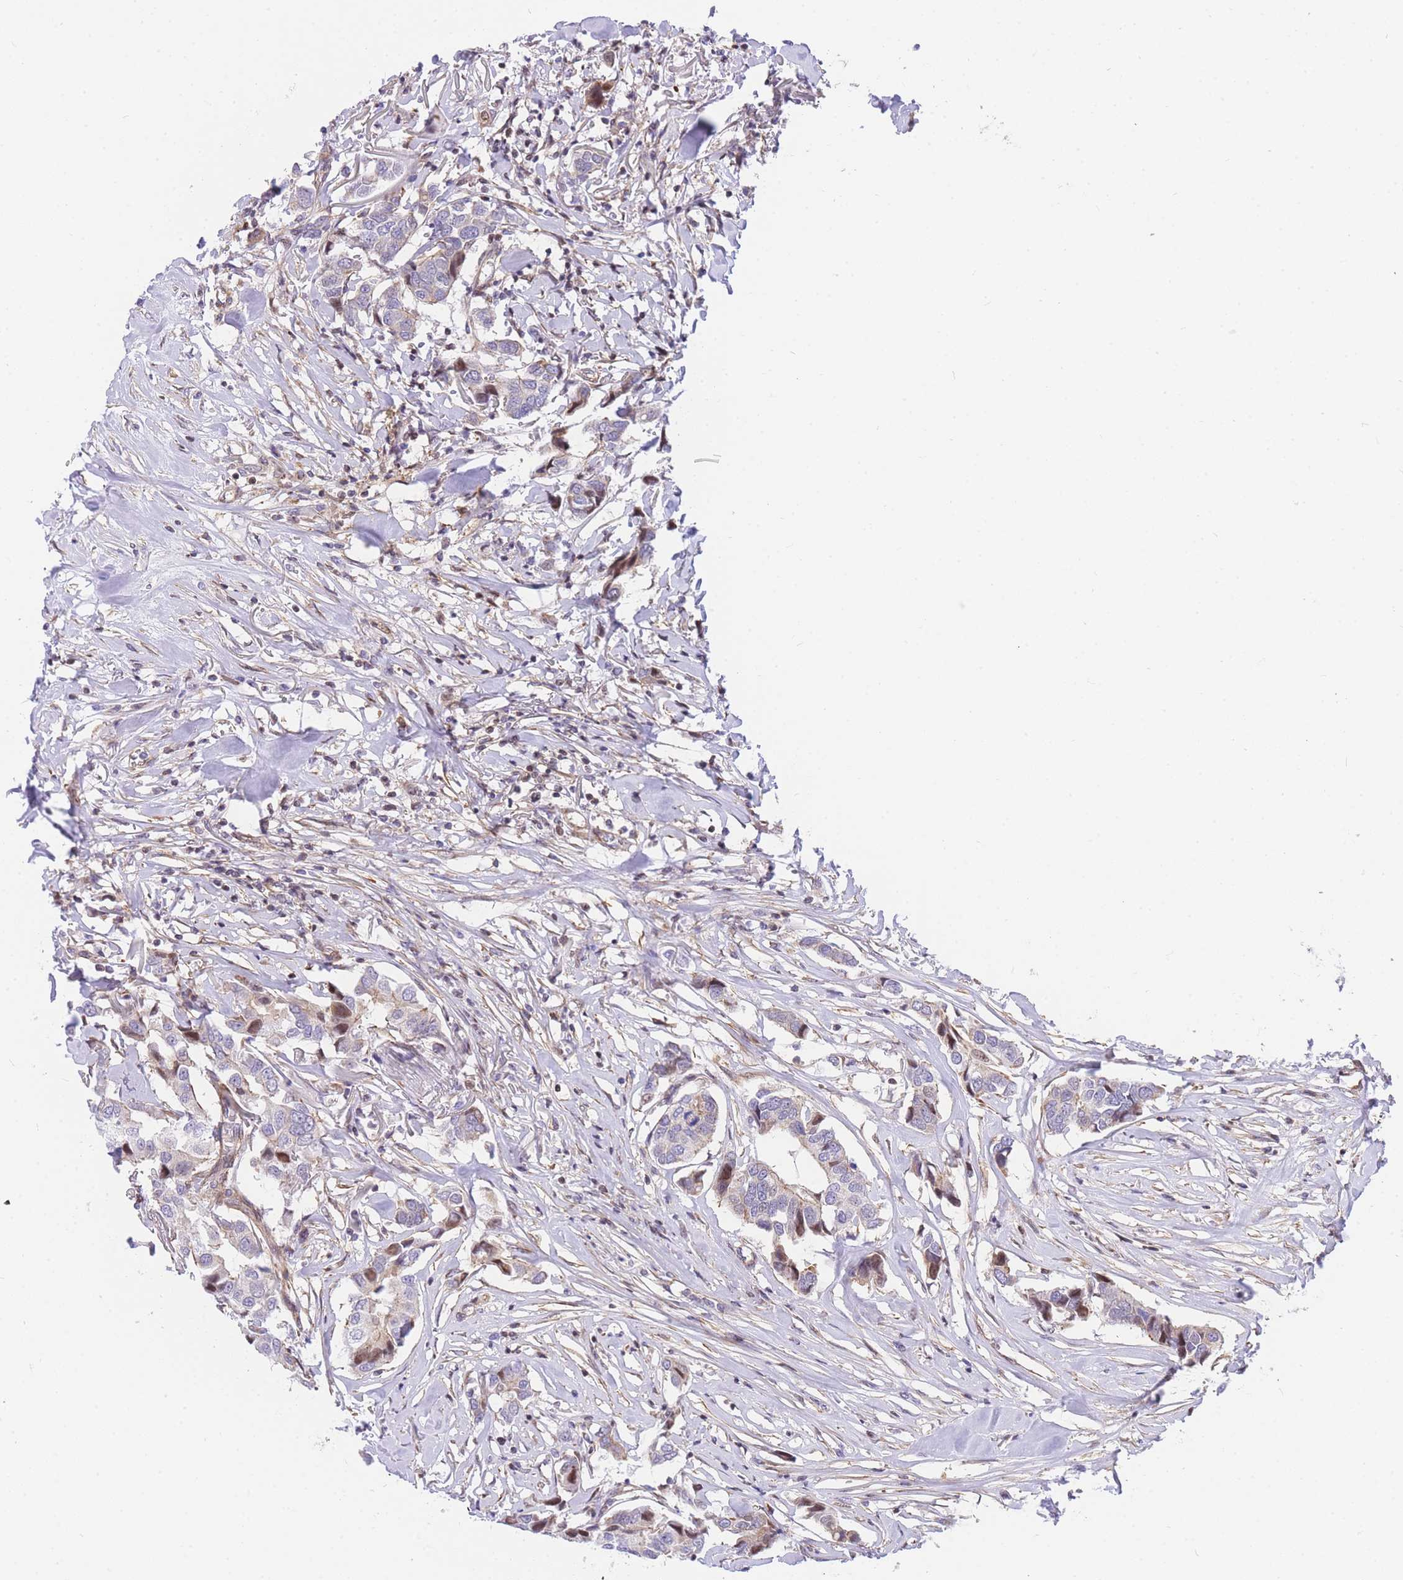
{"staining": {"intensity": "weak", "quantity": "<25%", "location": "cytoplasmic/membranous,nuclear"}, "tissue": "breast cancer", "cell_type": "Tumor cells", "image_type": "cancer", "snomed": [{"axis": "morphology", "description": "Duct carcinoma"}, {"axis": "topography", "description": "Breast"}], "caption": "Immunohistochemistry of human infiltrating ductal carcinoma (breast) shows no staining in tumor cells.", "gene": "S100PBP", "patient": {"sex": "female", "age": 80}}